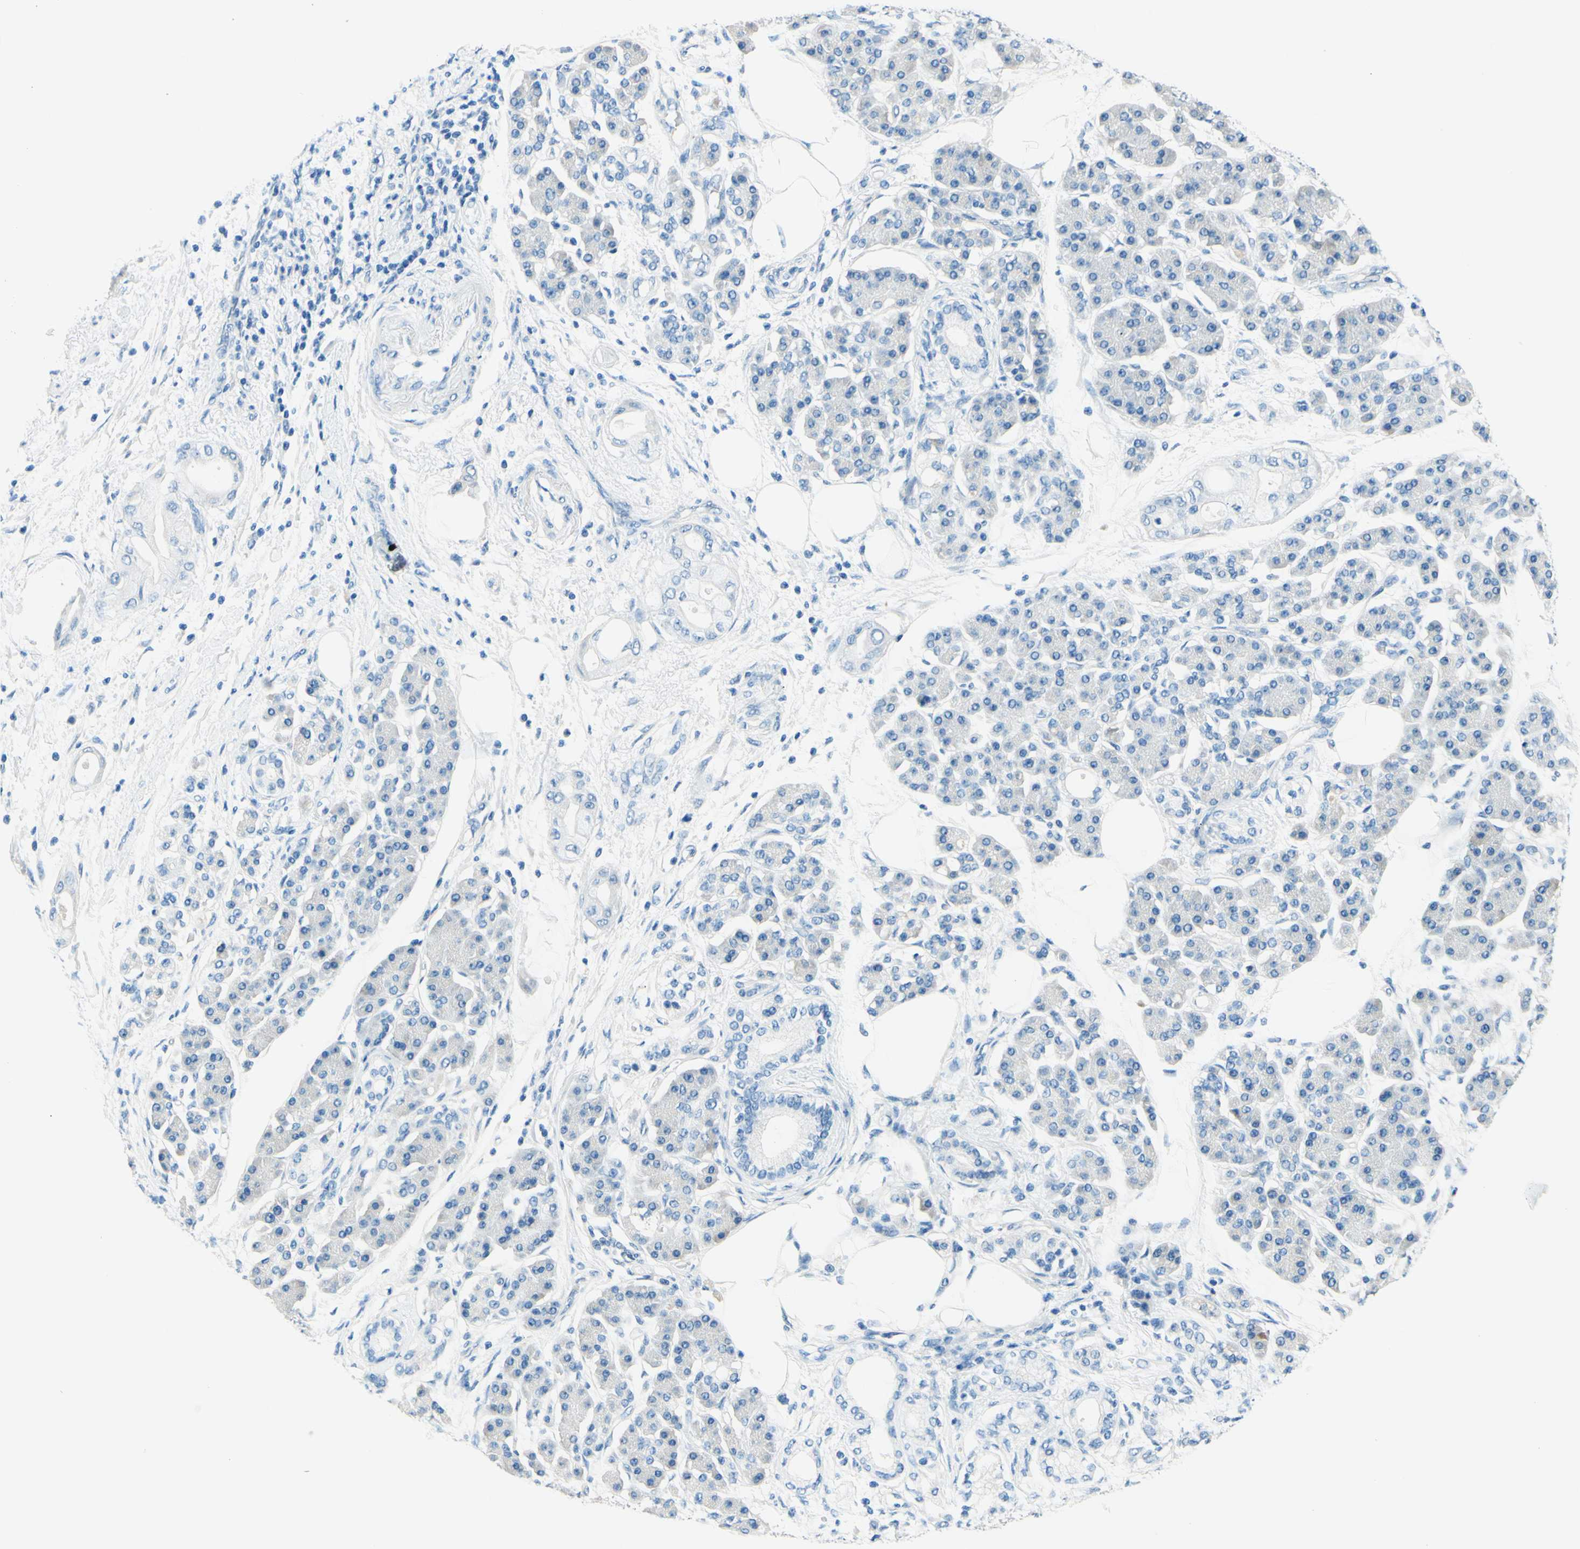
{"staining": {"intensity": "negative", "quantity": "none", "location": "none"}, "tissue": "pancreatic cancer", "cell_type": "Tumor cells", "image_type": "cancer", "snomed": [{"axis": "morphology", "description": "Adenocarcinoma, NOS"}, {"axis": "morphology", "description": "Adenocarcinoma, metastatic, NOS"}, {"axis": "topography", "description": "Lymph node"}, {"axis": "topography", "description": "Pancreas"}, {"axis": "topography", "description": "Duodenum"}], "caption": "IHC of human pancreatic cancer reveals no expression in tumor cells.", "gene": "PASD1", "patient": {"sex": "female", "age": 64}}